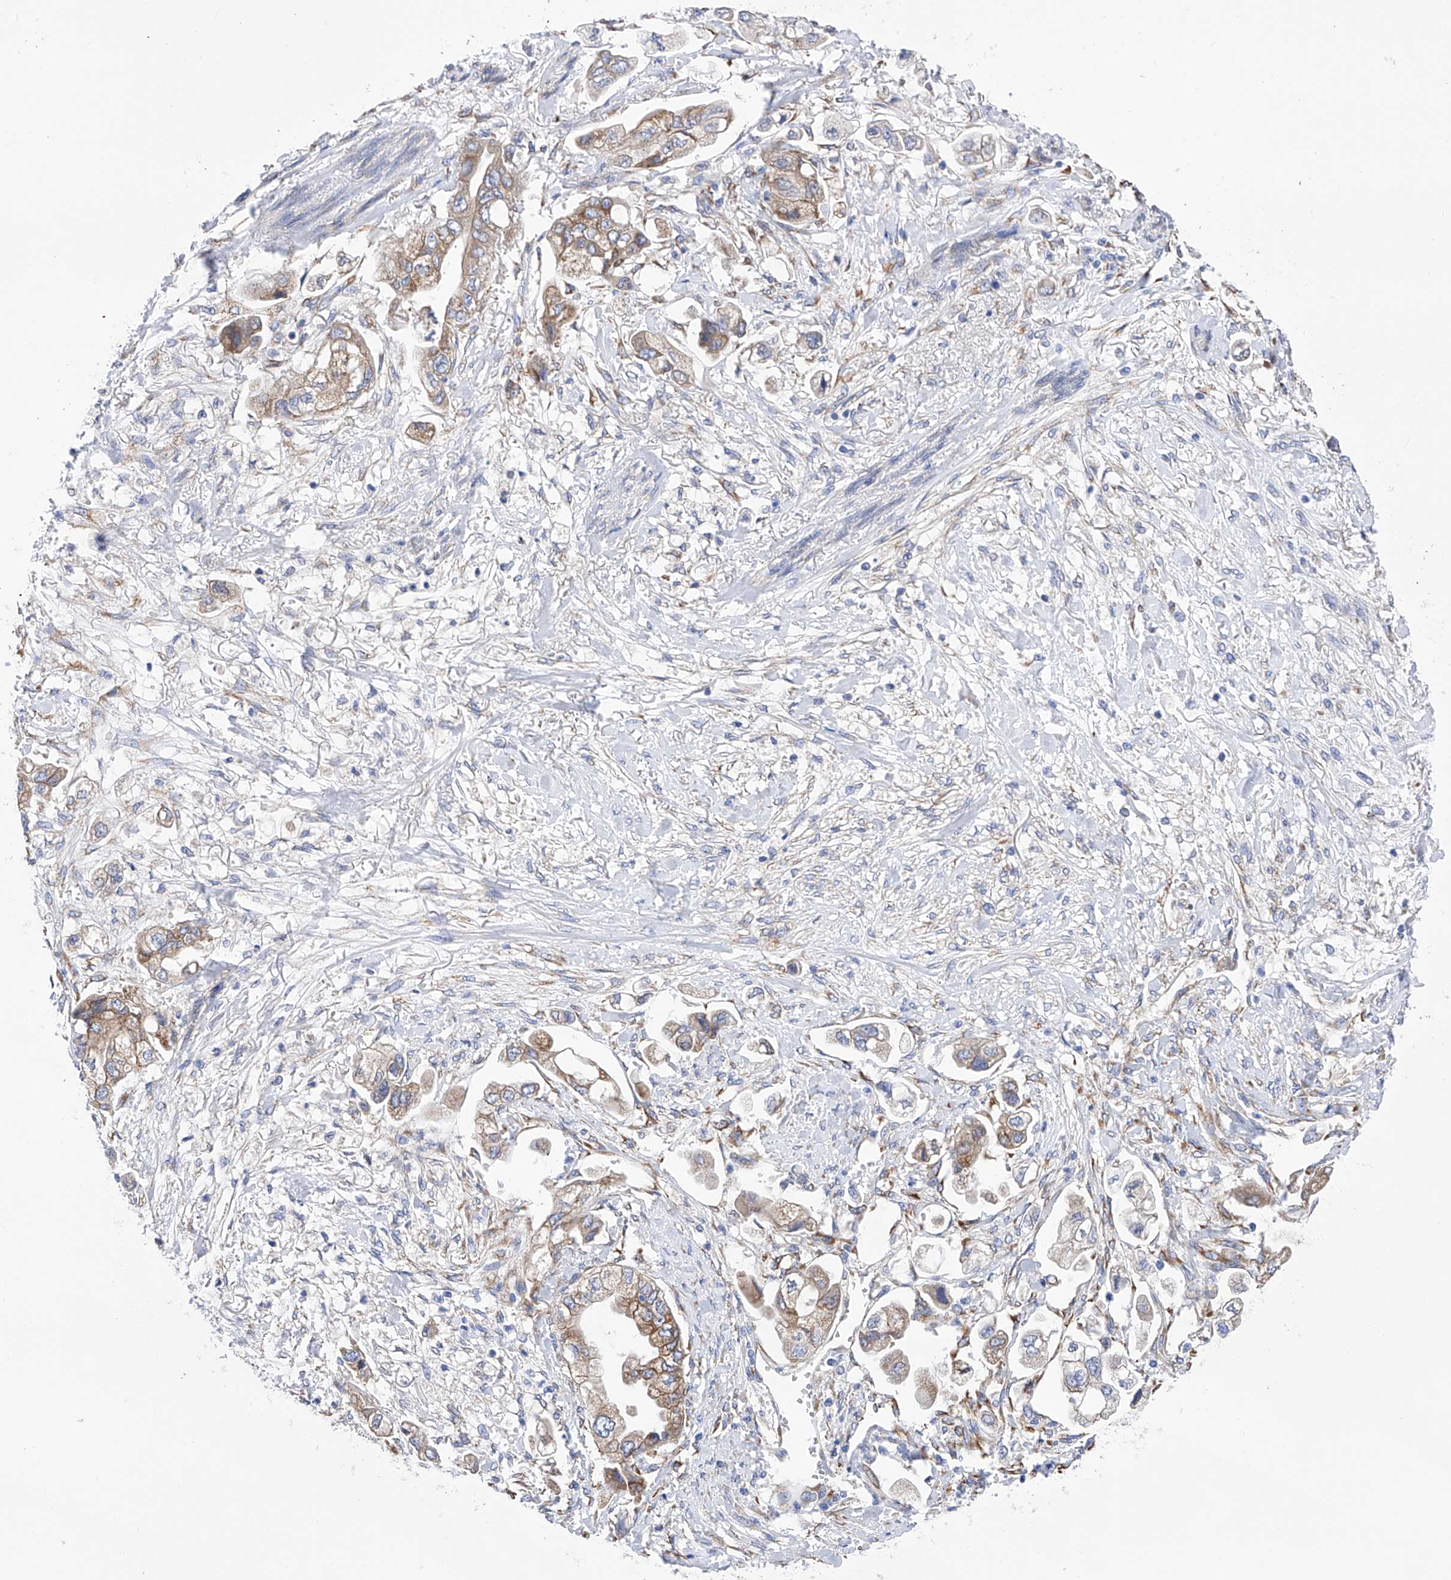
{"staining": {"intensity": "moderate", "quantity": "<25%", "location": "cytoplasmic/membranous"}, "tissue": "stomach cancer", "cell_type": "Tumor cells", "image_type": "cancer", "snomed": [{"axis": "morphology", "description": "Adenocarcinoma, NOS"}, {"axis": "topography", "description": "Stomach"}], "caption": "Adenocarcinoma (stomach) was stained to show a protein in brown. There is low levels of moderate cytoplasmic/membranous expression in approximately <25% of tumor cells.", "gene": "PDIA5", "patient": {"sex": "male", "age": 62}}